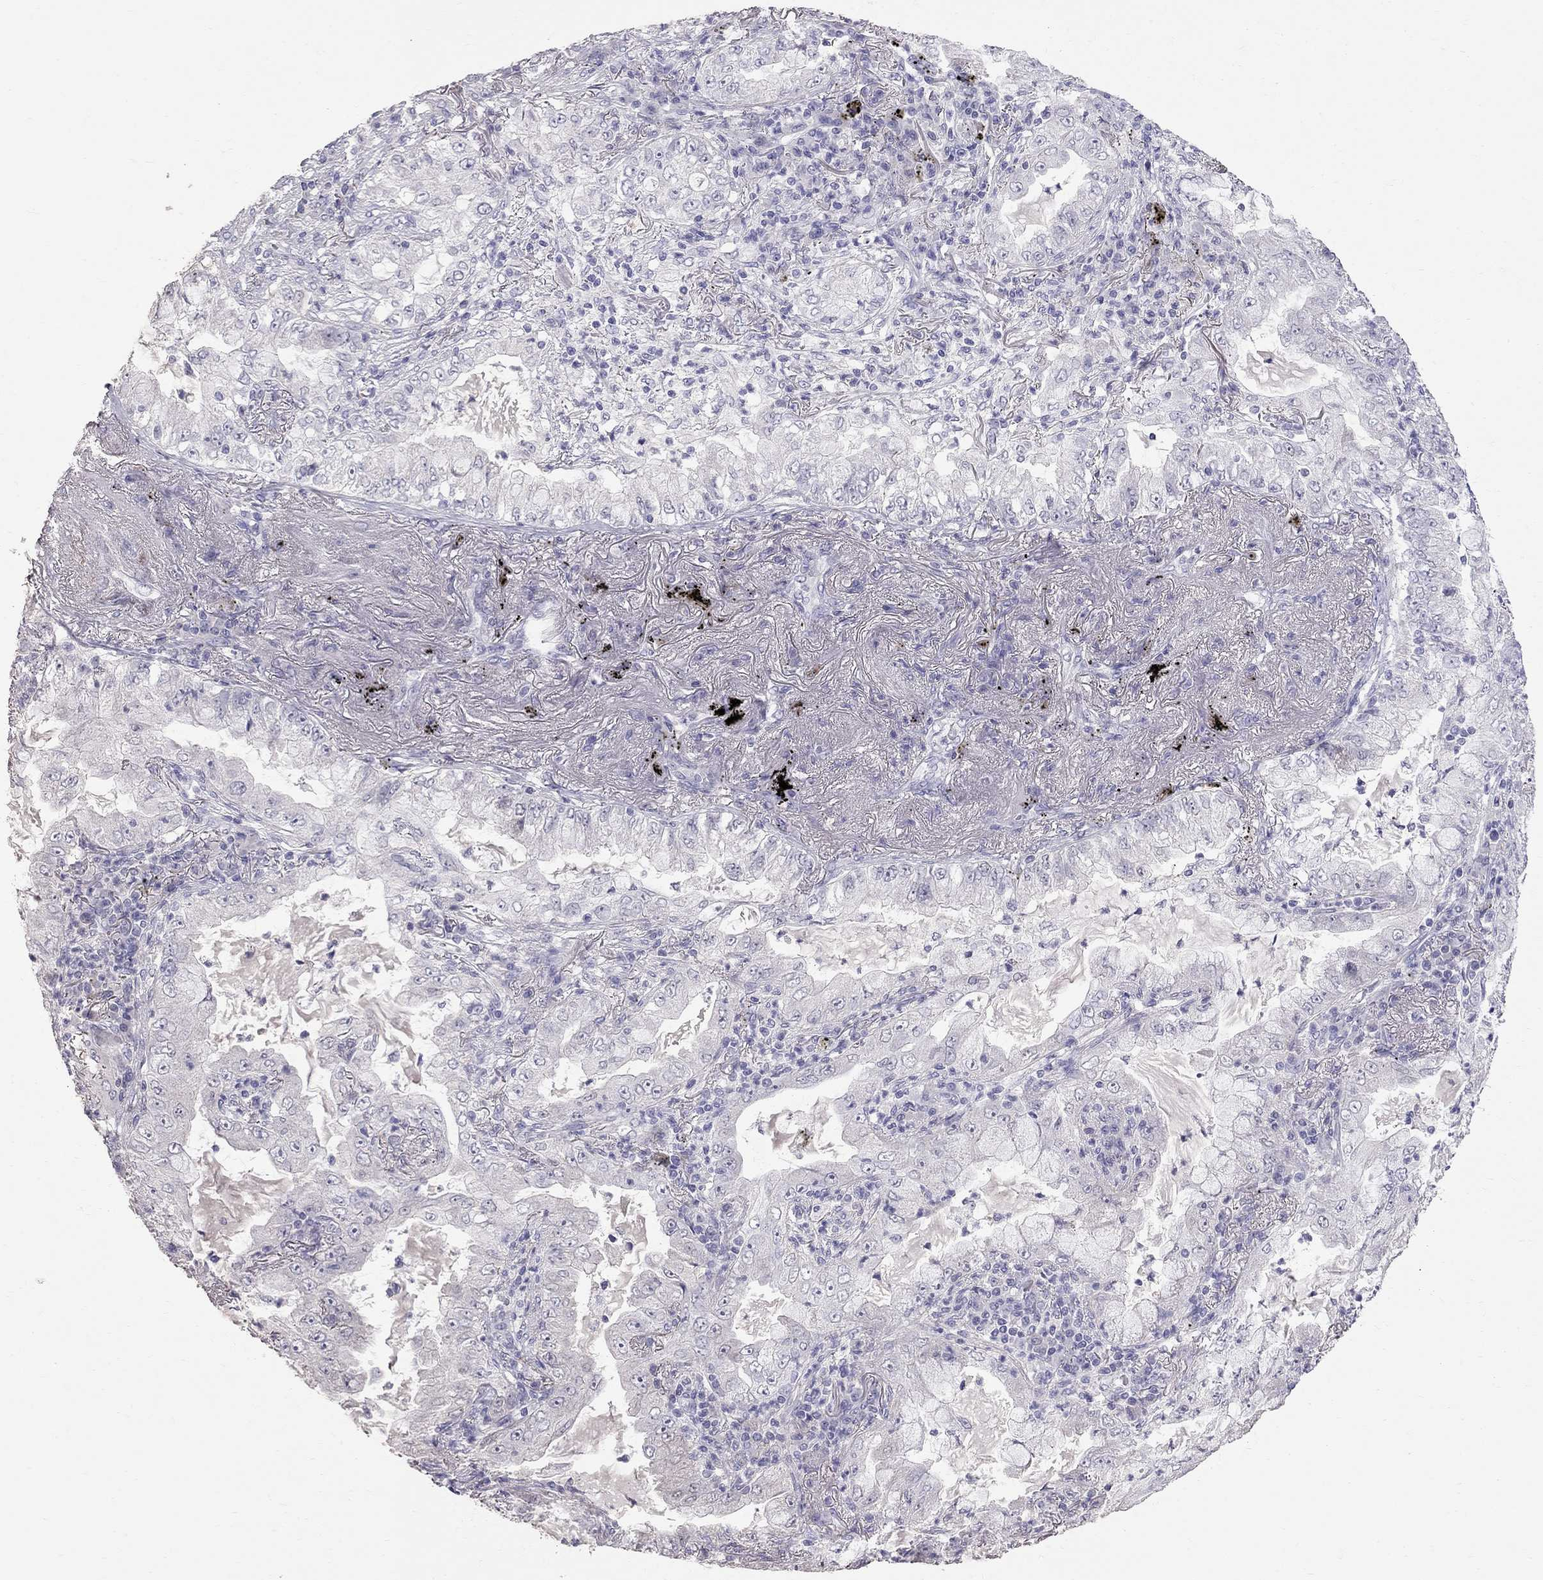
{"staining": {"intensity": "negative", "quantity": "none", "location": "none"}, "tissue": "lung cancer", "cell_type": "Tumor cells", "image_type": "cancer", "snomed": [{"axis": "morphology", "description": "Adenocarcinoma, NOS"}, {"axis": "topography", "description": "Lung"}], "caption": "The immunohistochemistry (IHC) histopathology image has no significant staining in tumor cells of lung cancer (adenocarcinoma) tissue.", "gene": "CFAP91", "patient": {"sex": "female", "age": 73}}